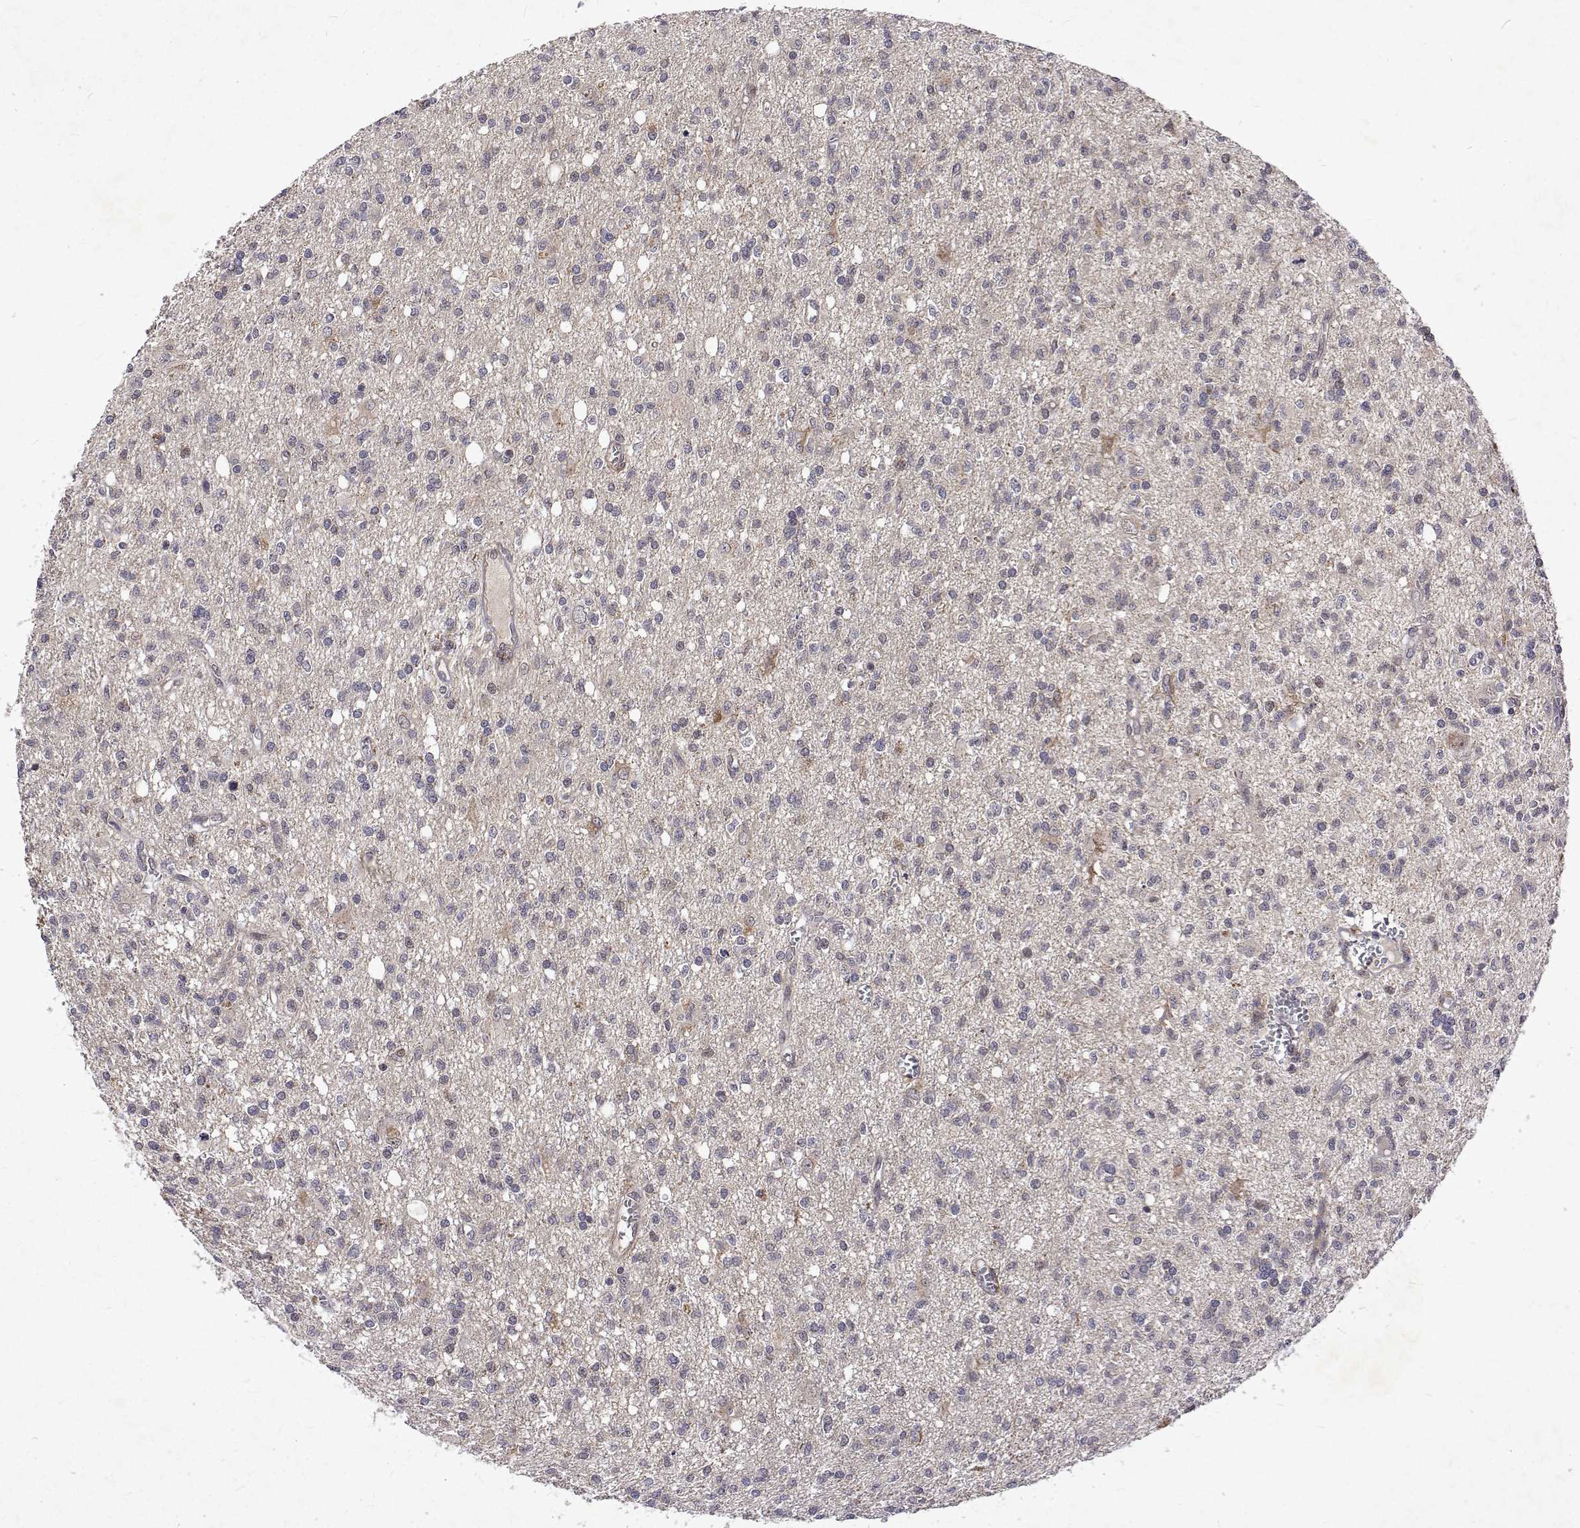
{"staining": {"intensity": "weak", "quantity": "<25%", "location": "cytoplasmic/membranous"}, "tissue": "glioma", "cell_type": "Tumor cells", "image_type": "cancer", "snomed": [{"axis": "morphology", "description": "Glioma, malignant, Low grade"}, {"axis": "topography", "description": "Brain"}], "caption": "Glioma stained for a protein using immunohistochemistry demonstrates no expression tumor cells.", "gene": "ALKBH8", "patient": {"sex": "male", "age": 64}}